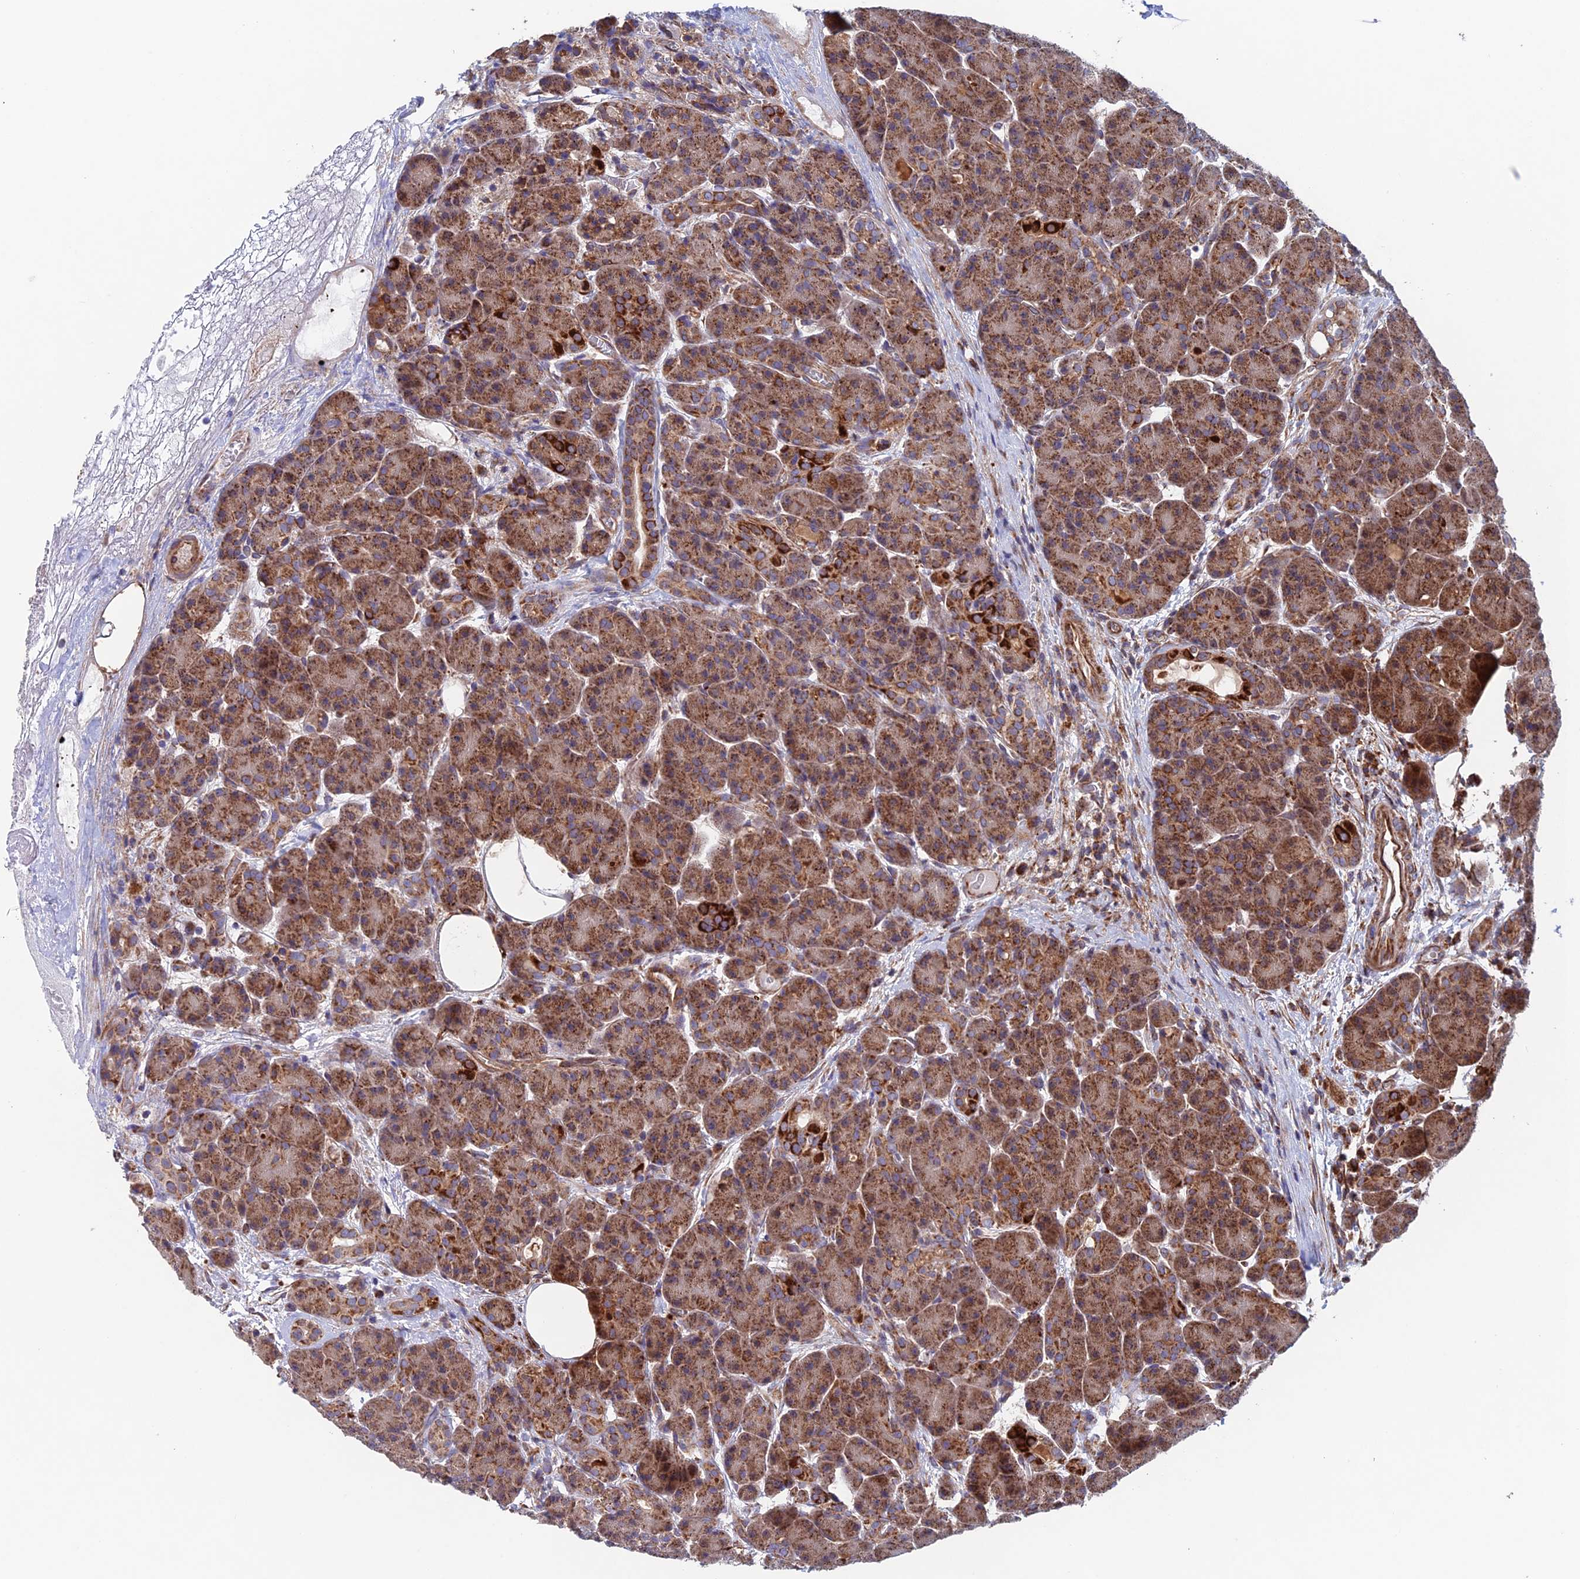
{"staining": {"intensity": "strong", "quantity": ">75%", "location": "cytoplasmic/membranous"}, "tissue": "pancreas", "cell_type": "Exocrine glandular cells", "image_type": "normal", "snomed": [{"axis": "morphology", "description": "Normal tissue, NOS"}, {"axis": "topography", "description": "Pancreas"}], "caption": "Immunohistochemistry staining of normal pancreas, which displays high levels of strong cytoplasmic/membranous expression in approximately >75% of exocrine glandular cells indicating strong cytoplasmic/membranous protein positivity. The staining was performed using DAB (3,3'-diaminobenzidine) (brown) for protein detection and nuclei were counterstained in hematoxylin (blue).", "gene": "MRPL1", "patient": {"sex": "male", "age": 63}}